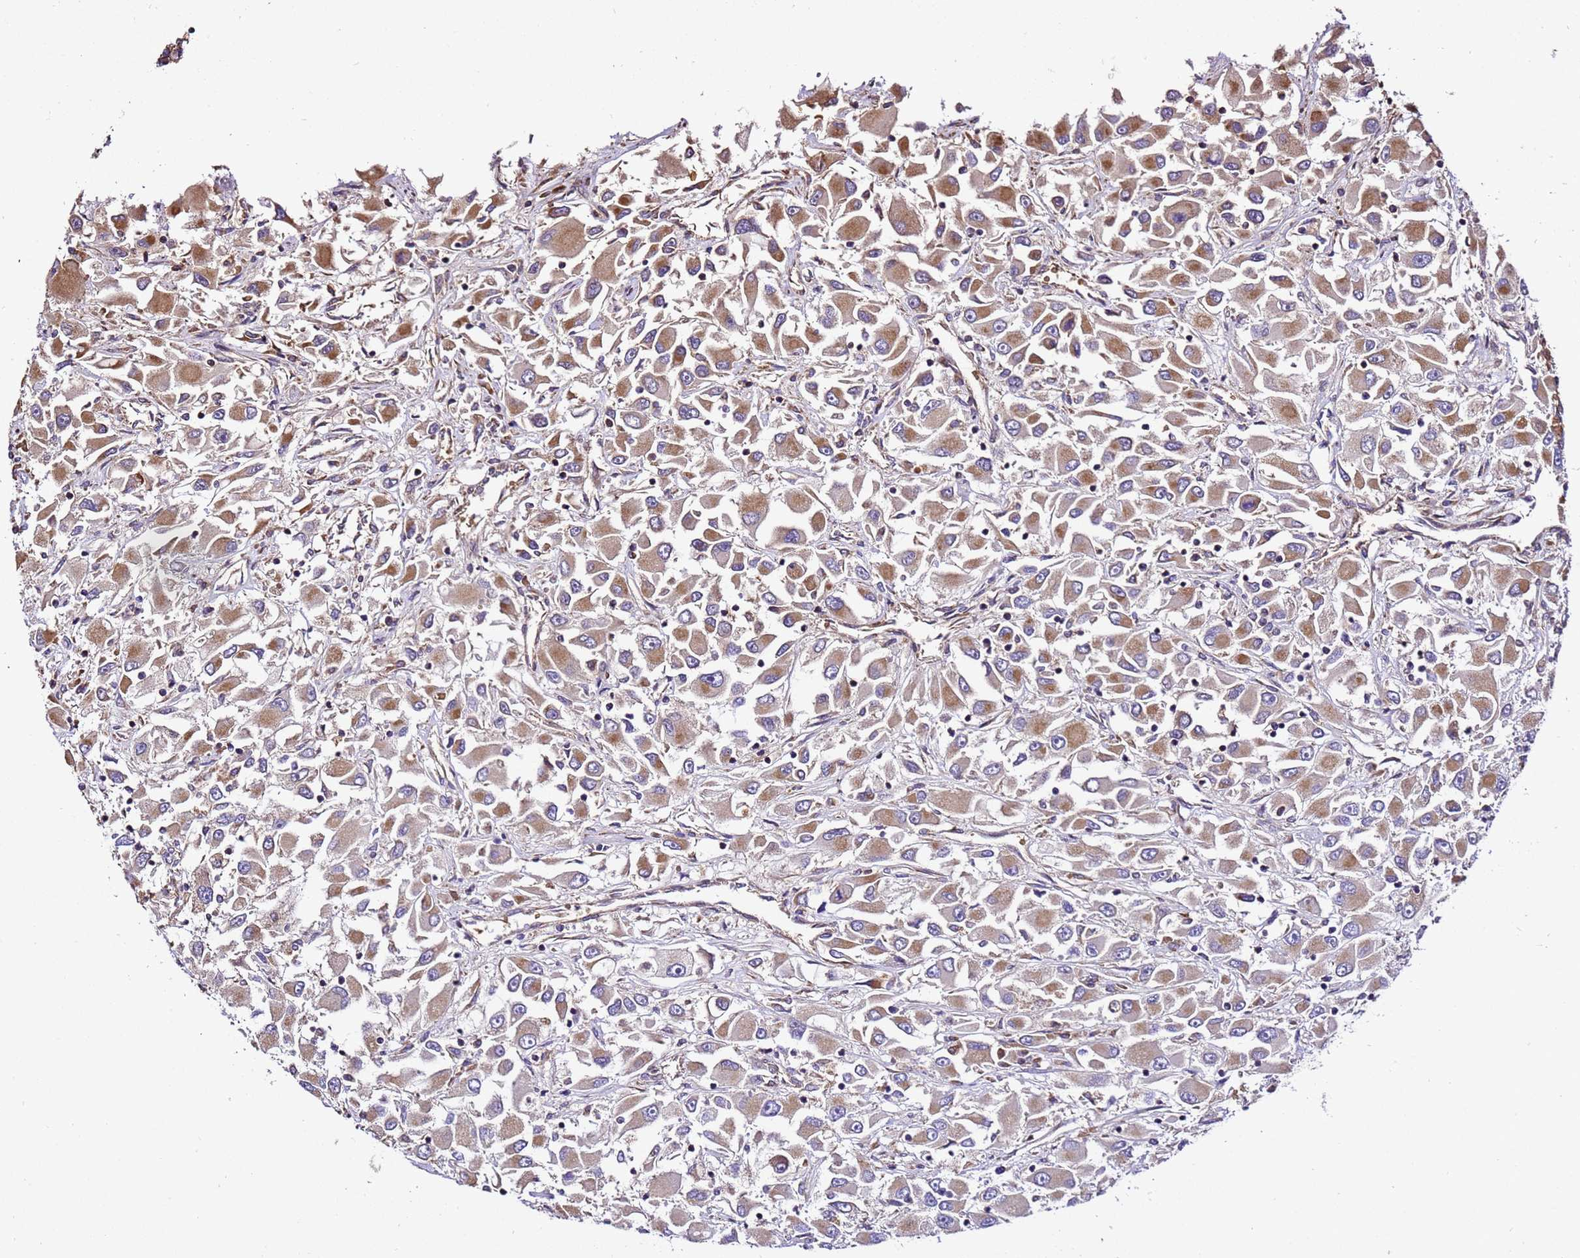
{"staining": {"intensity": "moderate", "quantity": ">75%", "location": "cytoplasmic/membranous"}, "tissue": "renal cancer", "cell_type": "Tumor cells", "image_type": "cancer", "snomed": [{"axis": "morphology", "description": "Adenocarcinoma, NOS"}, {"axis": "topography", "description": "Kidney"}], "caption": "The micrograph shows staining of renal adenocarcinoma, revealing moderate cytoplasmic/membranous protein expression (brown color) within tumor cells. The staining is performed using DAB (3,3'-diaminobenzidine) brown chromogen to label protein expression. The nuclei are counter-stained blue using hematoxylin.", "gene": "LRRIQ1", "patient": {"sex": "female", "age": 52}}